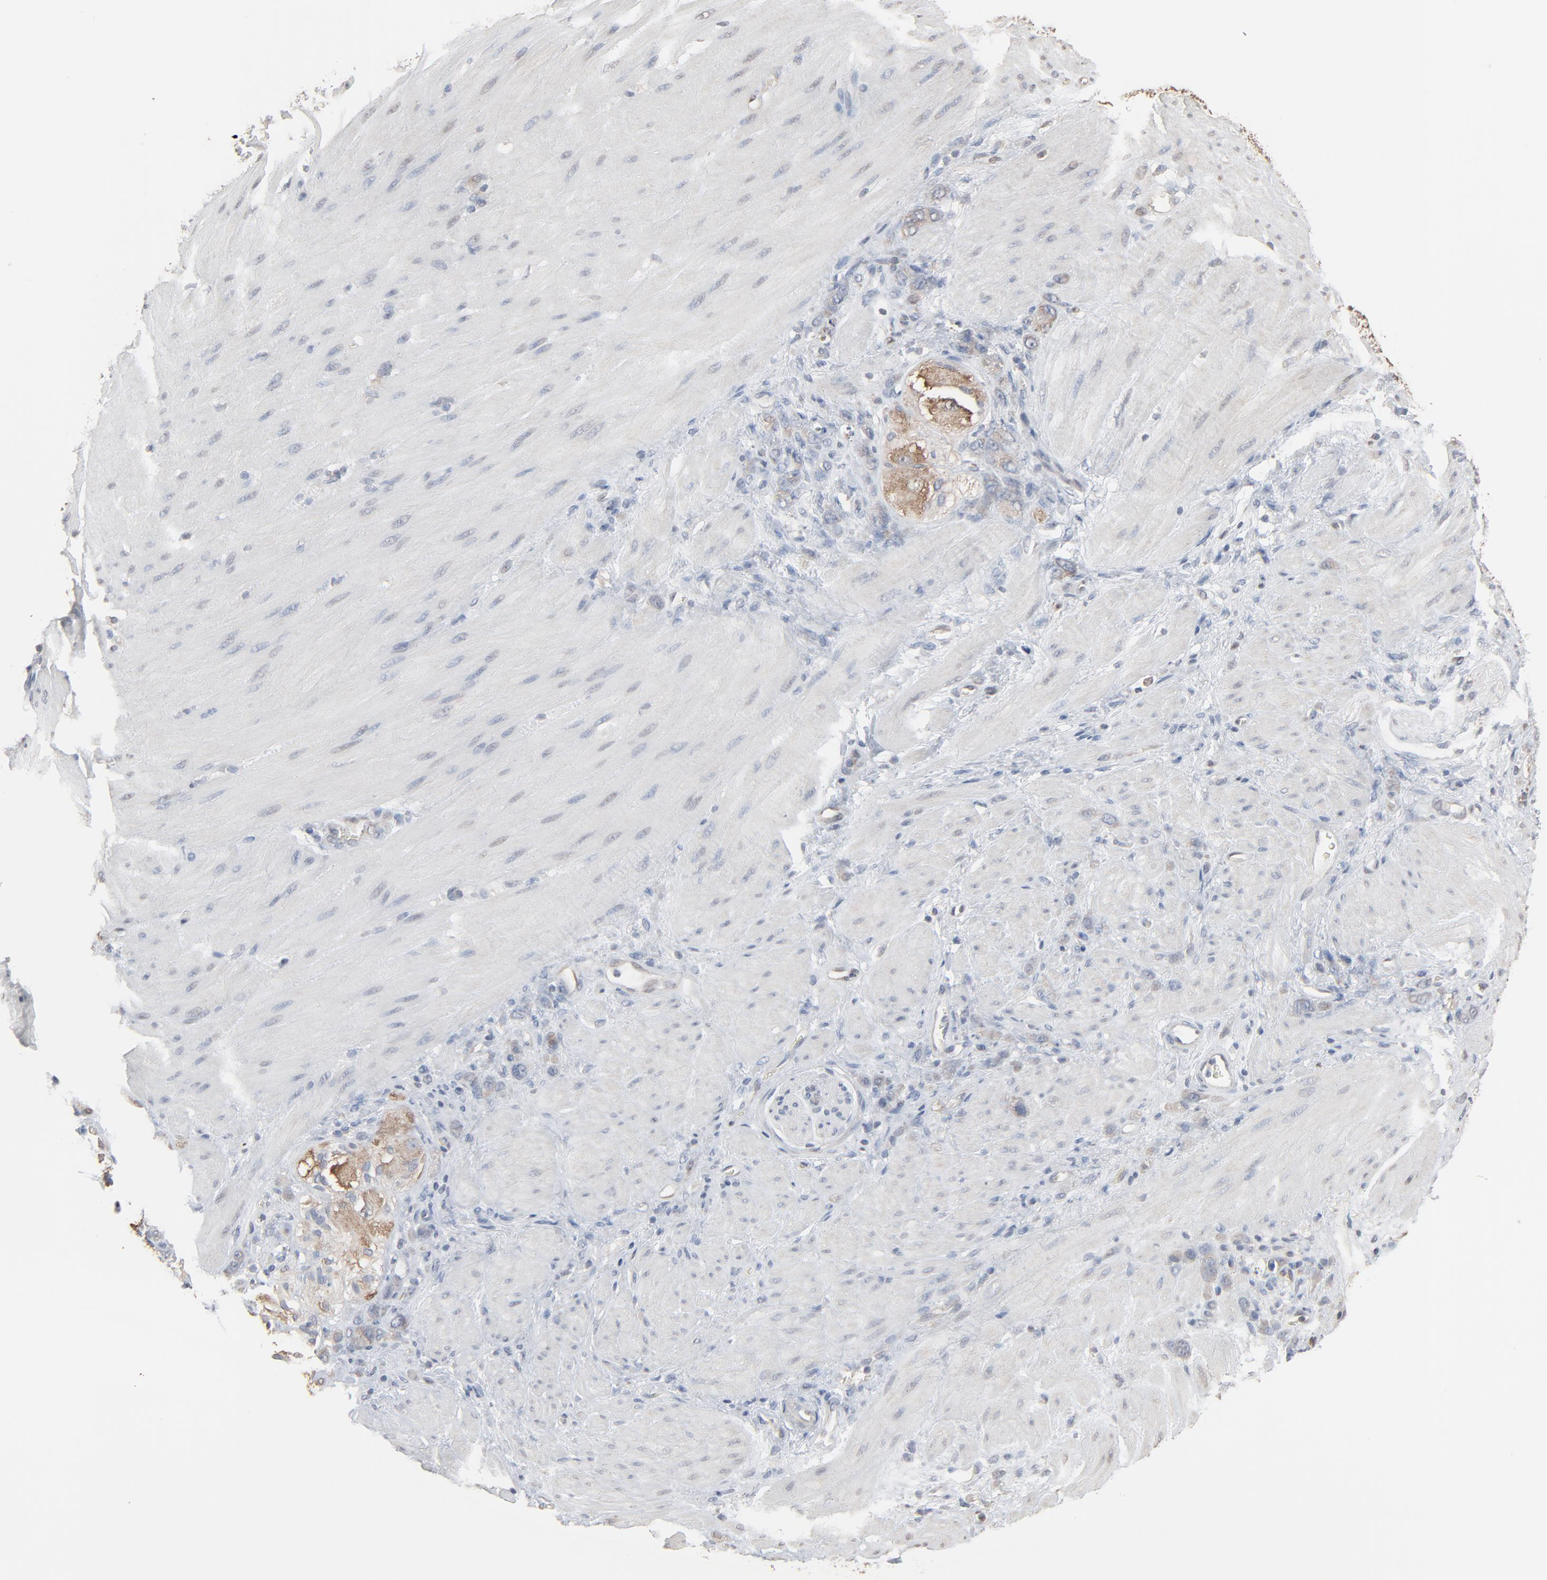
{"staining": {"intensity": "weak", "quantity": "<25%", "location": "cytoplasmic/membranous"}, "tissue": "stomach cancer", "cell_type": "Tumor cells", "image_type": "cancer", "snomed": [{"axis": "morphology", "description": "Normal tissue, NOS"}, {"axis": "morphology", "description": "Adenocarcinoma, NOS"}, {"axis": "topography", "description": "Stomach"}], "caption": "Immunohistochemistry (IHC) photomicrograph of neoplastic tissue: stomach cancer (adenocarcinoma) stained with DAB exhibits no significant protein positivity in tumor cells.", "gene": "CCT5", "patient": {"sex": "male", "age": 82}}